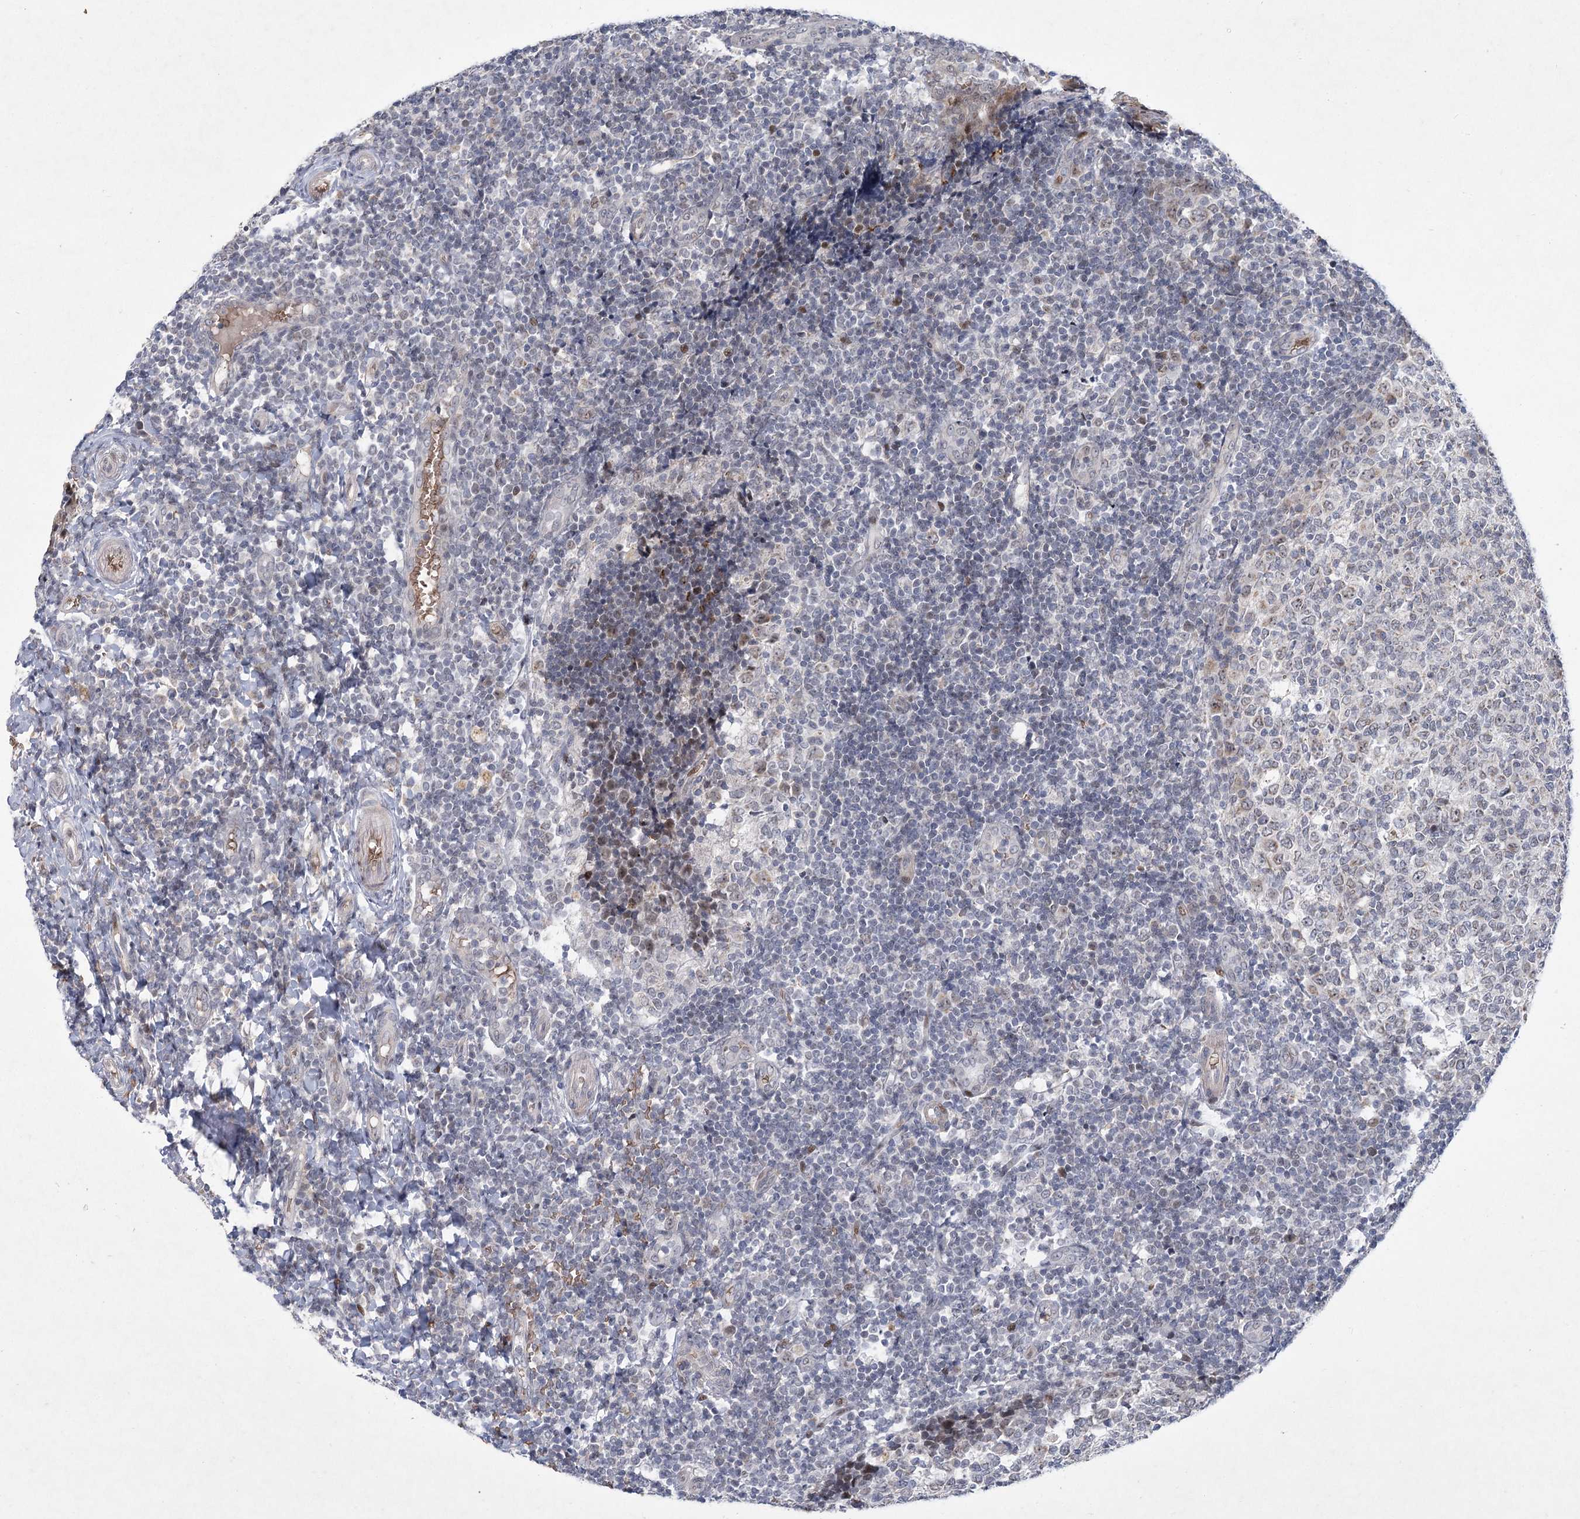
{"staining": {"intensity": "negative", "quantity": "none", "location": "none"}, "tissue": "tonsil", "cell_type": "Germinal center cells", "image_type": "normal", "snomed": [{"axis": "morphology", "description": "Normal tissue, NOS"}, {"axis": "topography", "description": "Tonsil"}], "caption": "Protein analysis of benign tonsil shows no significant expression in germinal center cells.", "gene": "NSMCE4A", "patient": {"sex": "female", "age": 19}}